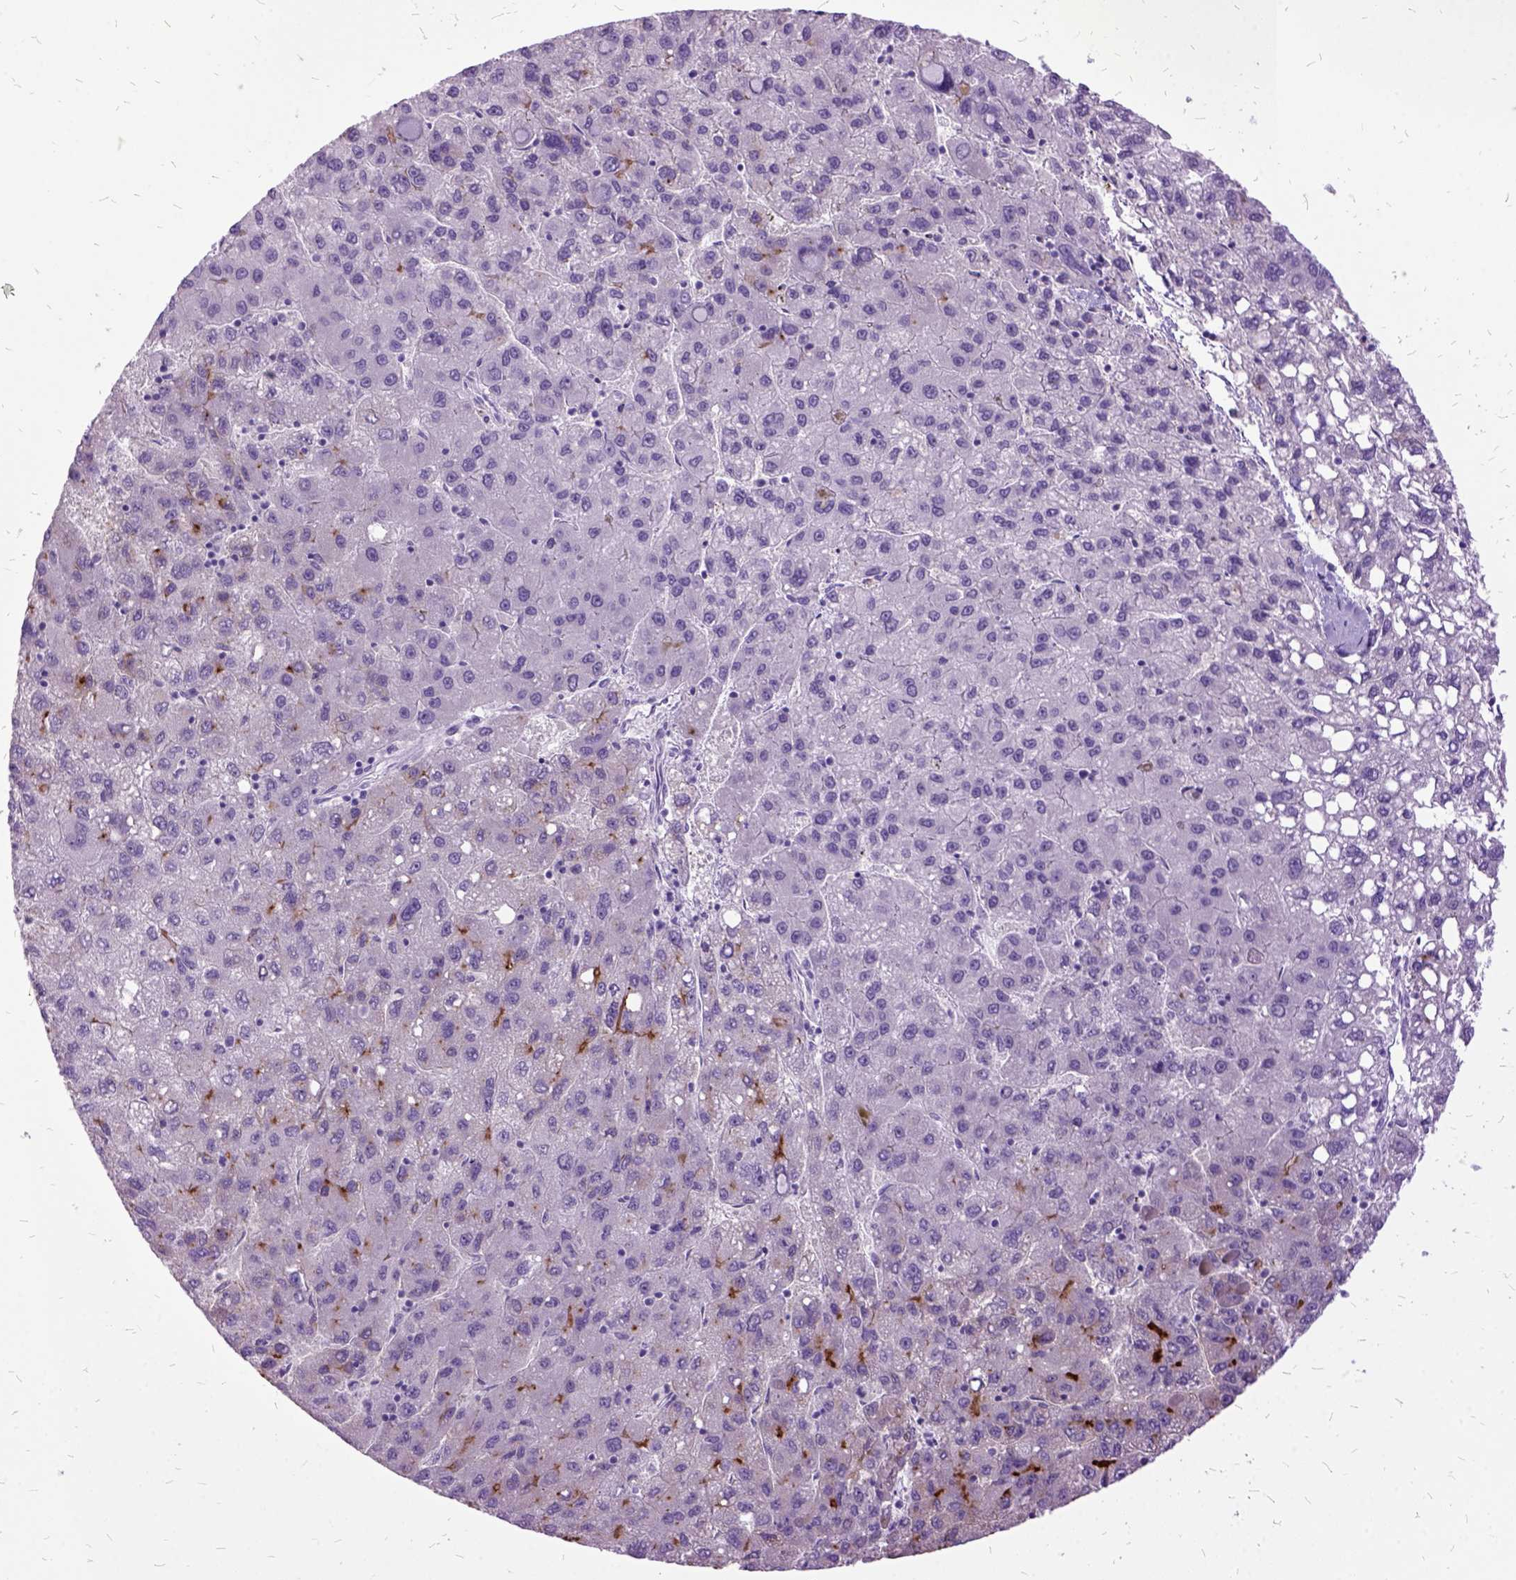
{"staining": {"intensity": "strong", "quantity": "<25%", "location": "cytoplasmic/membranous"}, "tissue": "liver cancer", "cell_type": "Tumor cells", "image_type": "cancer", "snomed": [{"axis": "morphology", "description": "Carcinoma, Hepatocellular, NOS"}, {"axis": "topography", "description": "Liver"}], "caption": "Hepatocellular carcinoma (liver) tissue reveals strong cytoplasmic/membranous positivity in about <25% of tumor cells, visualized by immunohistochemistry.", "gene": "MME", "patient": {"sex": "female", "age": 82}}